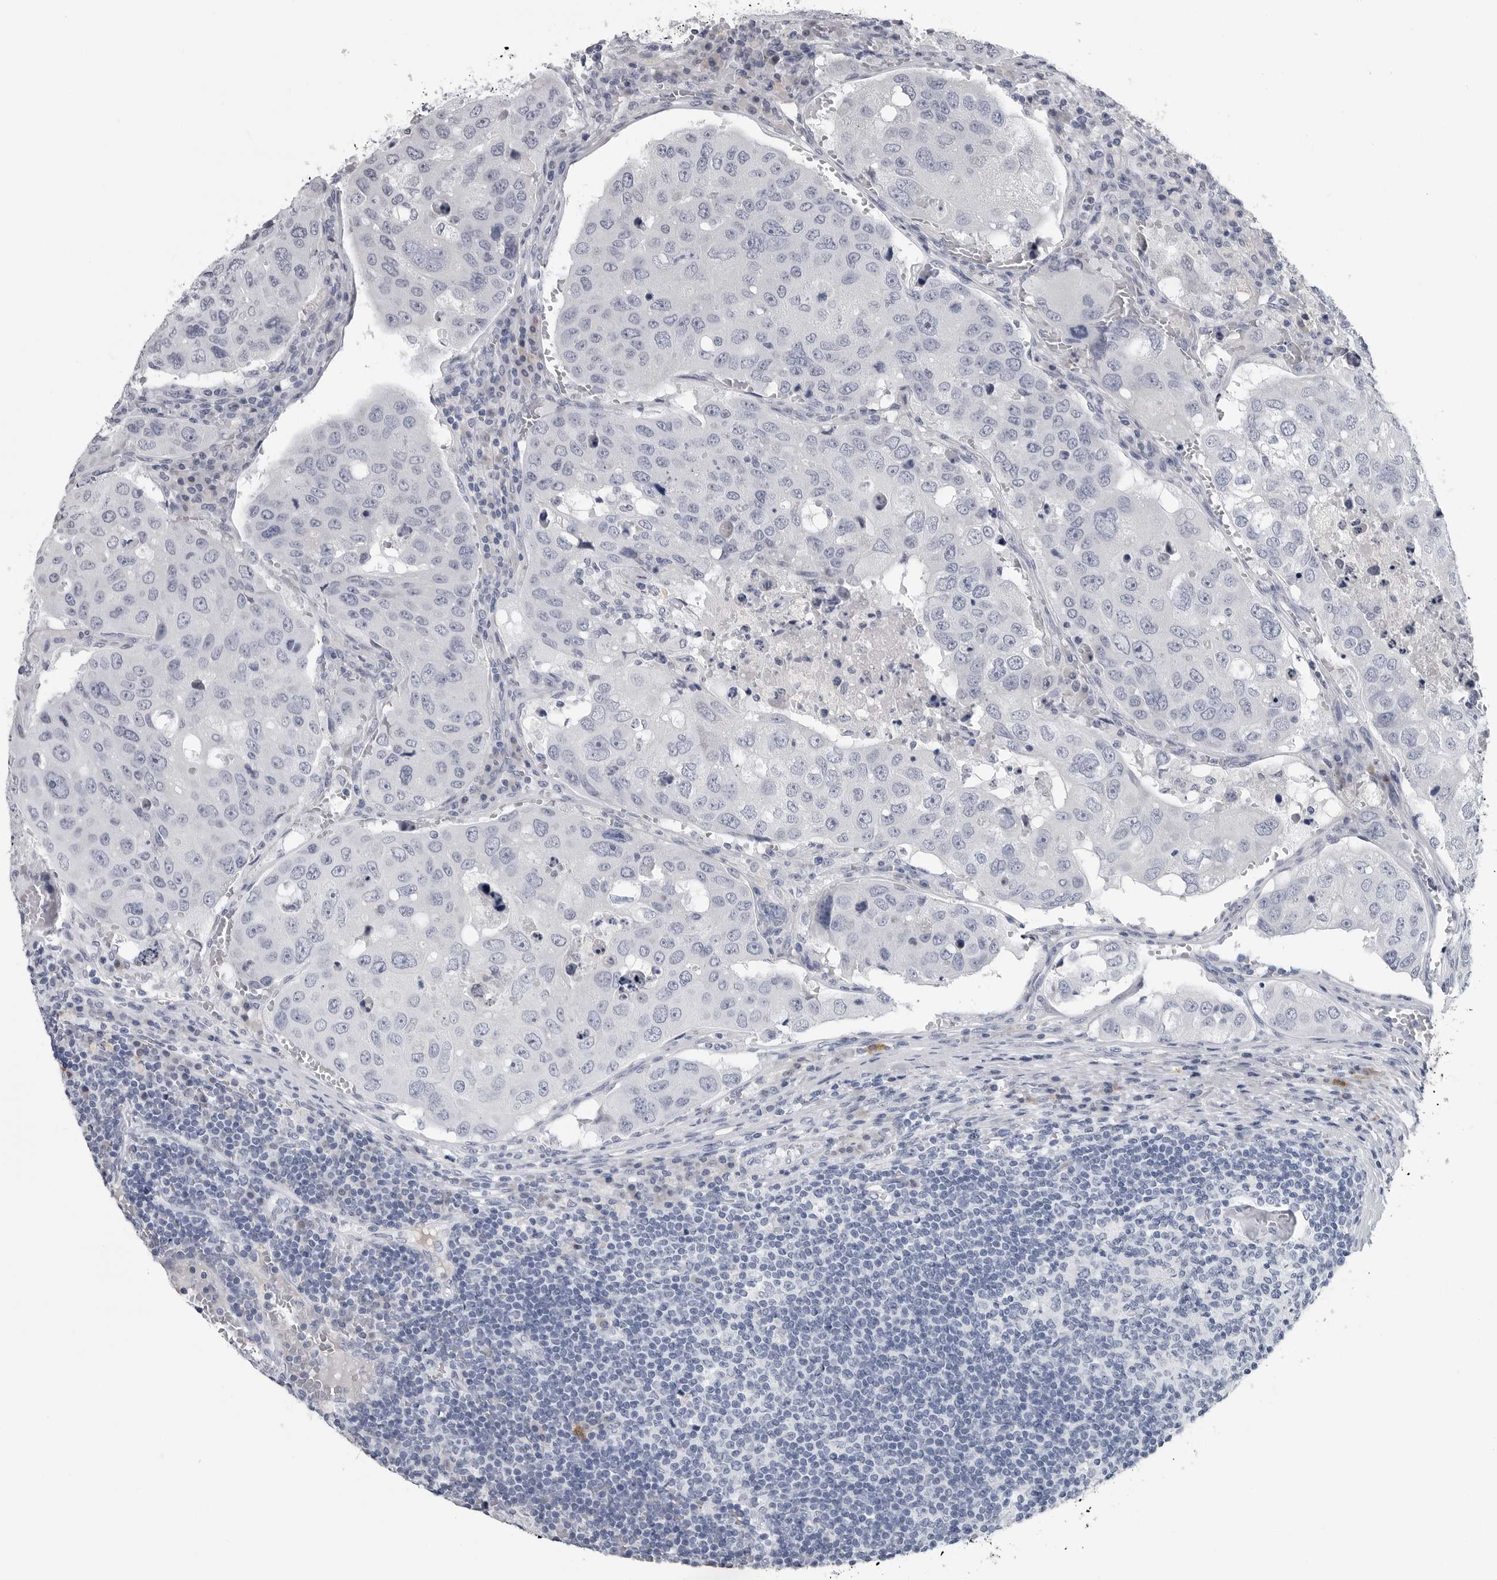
{"staining": {"intensity": "negative", "quantity": "none", "location": "none"}, "tissue": "urothelial cancer", "cell_type": "Tumor cells", "image_type": "cancer", "snomed": [{"axis": "morphology", "description": "Urothelial carcinoma, High grade"}, {"axis": "topography", "description": "Lymph node"}, {"axis": "topography", "description": "Urinary bladder"}], "caption": "This is an immunohistochemistry (IHC) image of human urothelial carcinoma (high-grade). There is no staining in tumor cells.", "gene": "AMPD1", "patient": {"sex": "male", "age": 51}}